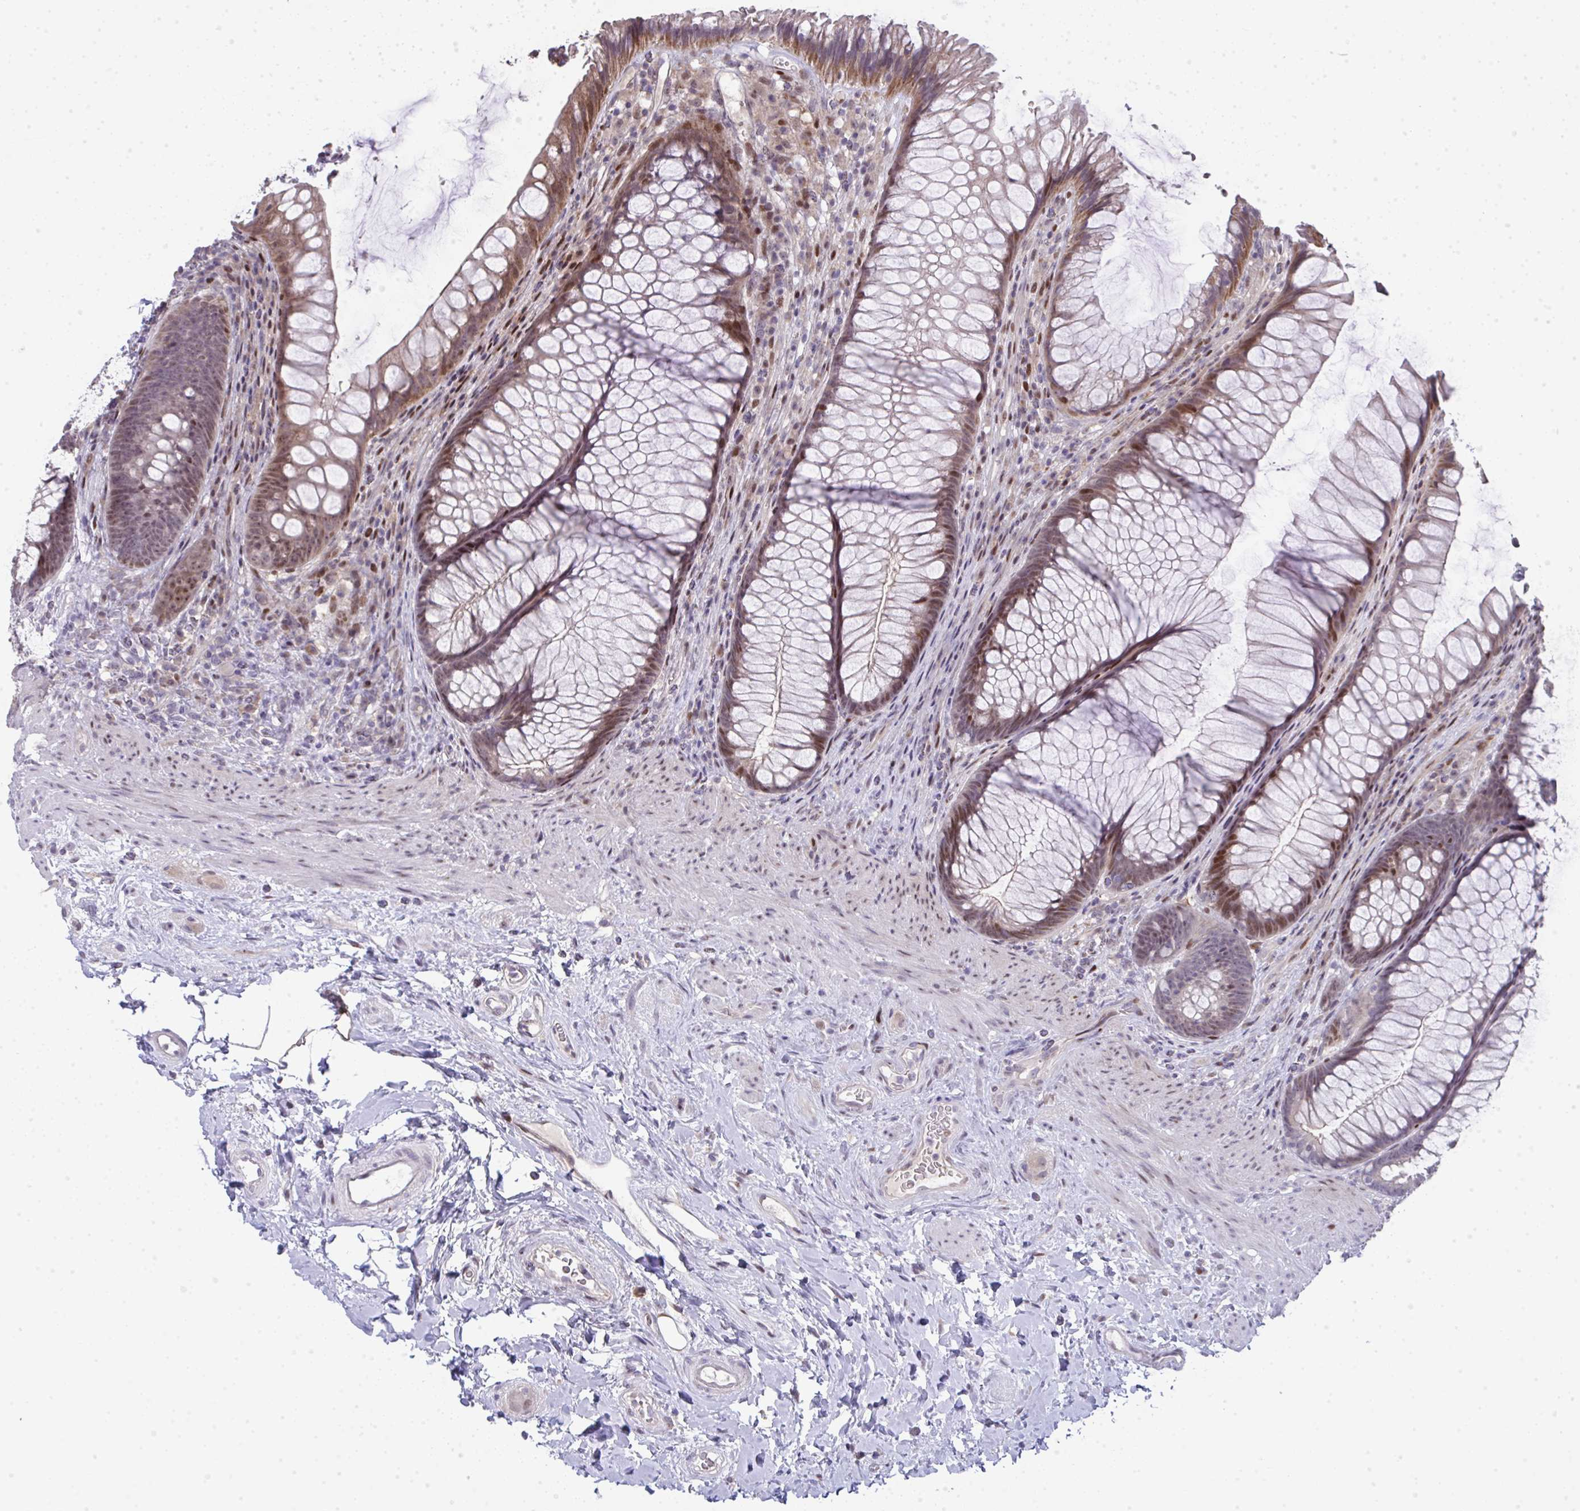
{"staining": {"intensity": "moderate", "quantity": "25%-75%", "location": "nuclear"}, "tissue": "rectum", "cell_type": "Glandular cells", "image_type": "normal", "snomed": [{"axis": "morphology", "description": "Normal tissue, NOS"}, {"axis": "topography", "description": "Rectum"}], "caption": "DAB immunohistochemical staining of benign rectum shows moderate nuclear protein staining in about 25%-75% of glandular cells. (IHC, brightfield microscopy, high magnification).", "gene": "GALNT16", "patient": {"sex": "male", "age": 53}}